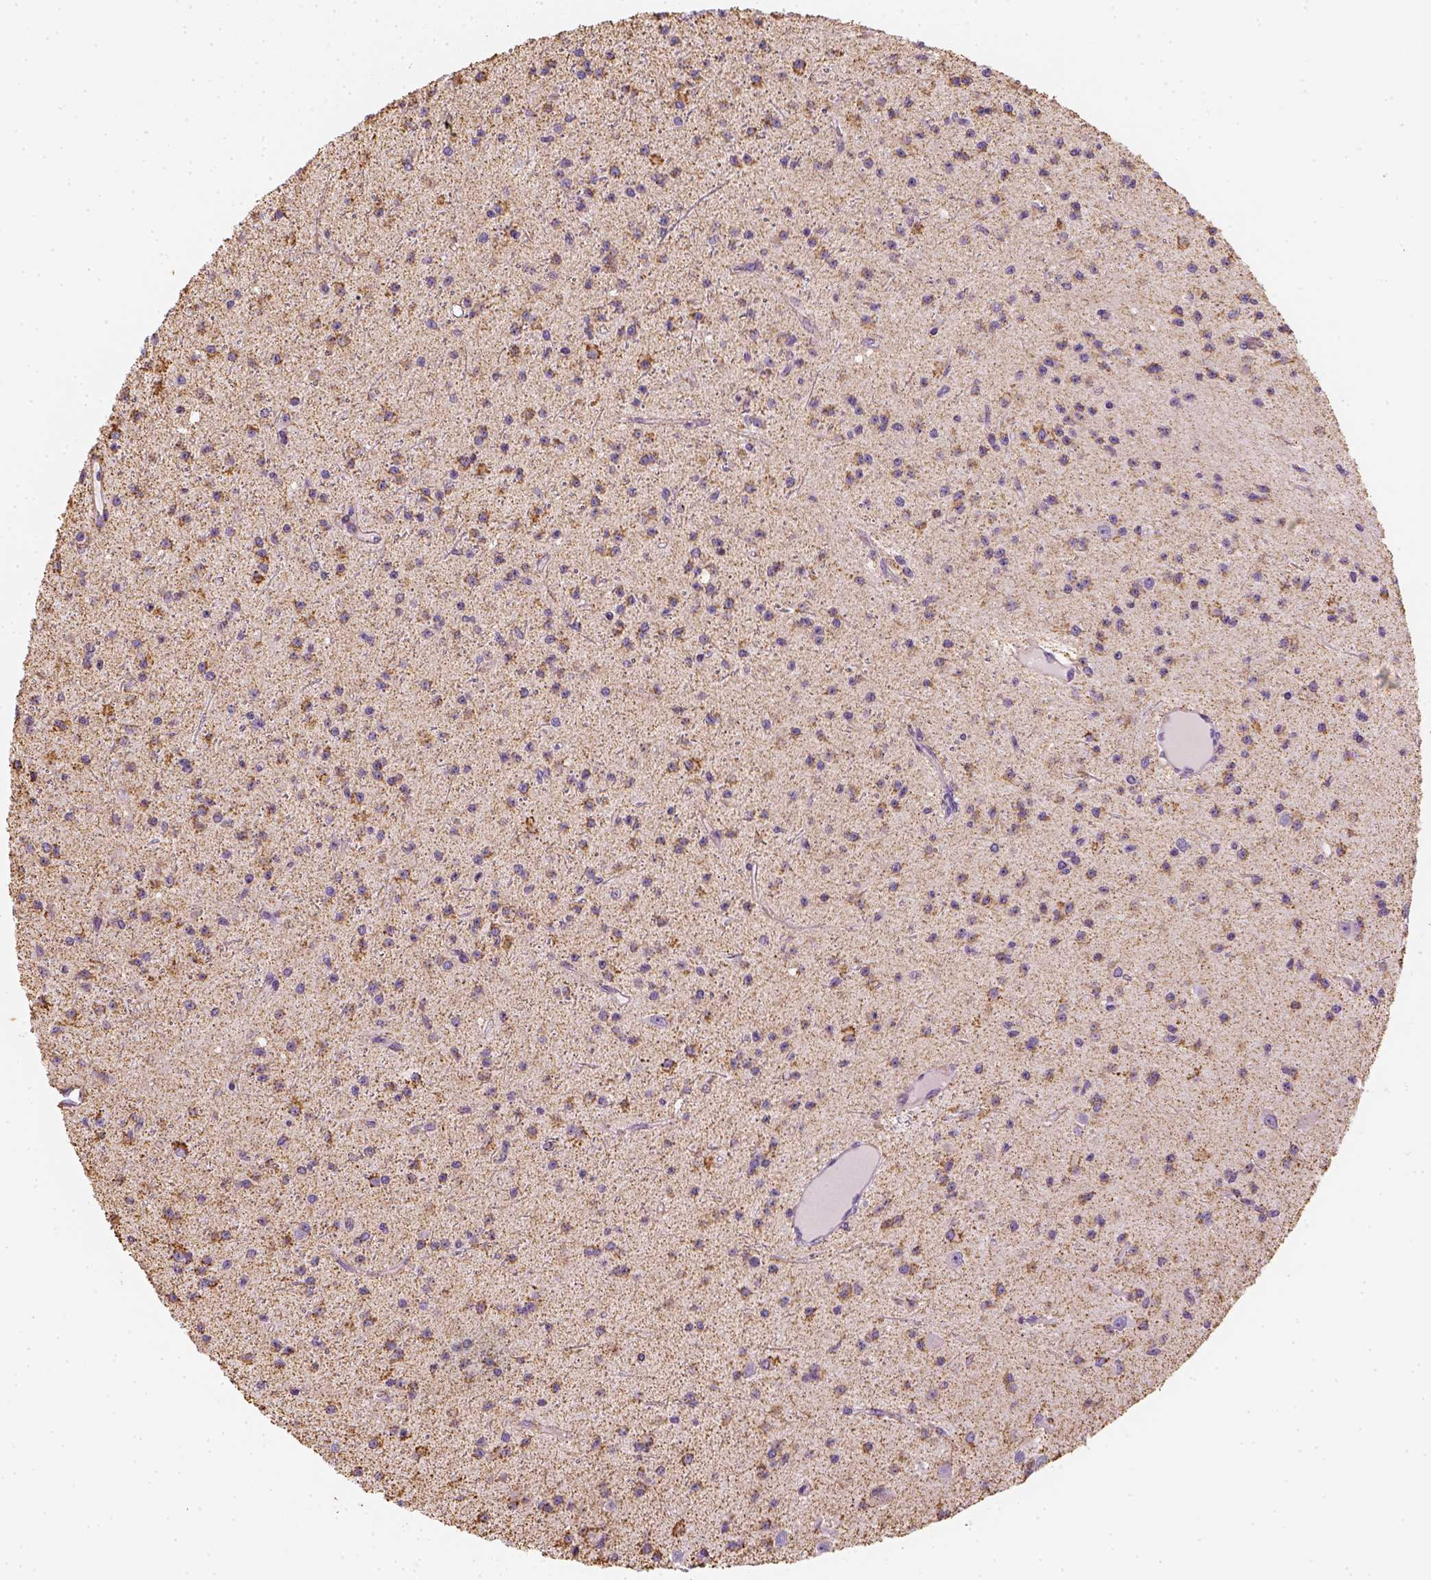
{"staining": {"intensity": "negative", "quantity": "none", "location": "none"}, "tissue": "glioma", "cell_type": "Tumor cells", "image_type": "cancer", "snomed": [{"axis": "morphology", "description": "Glioma, malignant, Low grade"}, {"axis": "topography", "description": "Brain"}], "caption": "Immunohistochemistry micrograph of human glioma stained for a protein (brown), which demonstrates no staining in tumor cells.", "gene": "LCA5", "patient": {"sex": "male", "age": 27}}